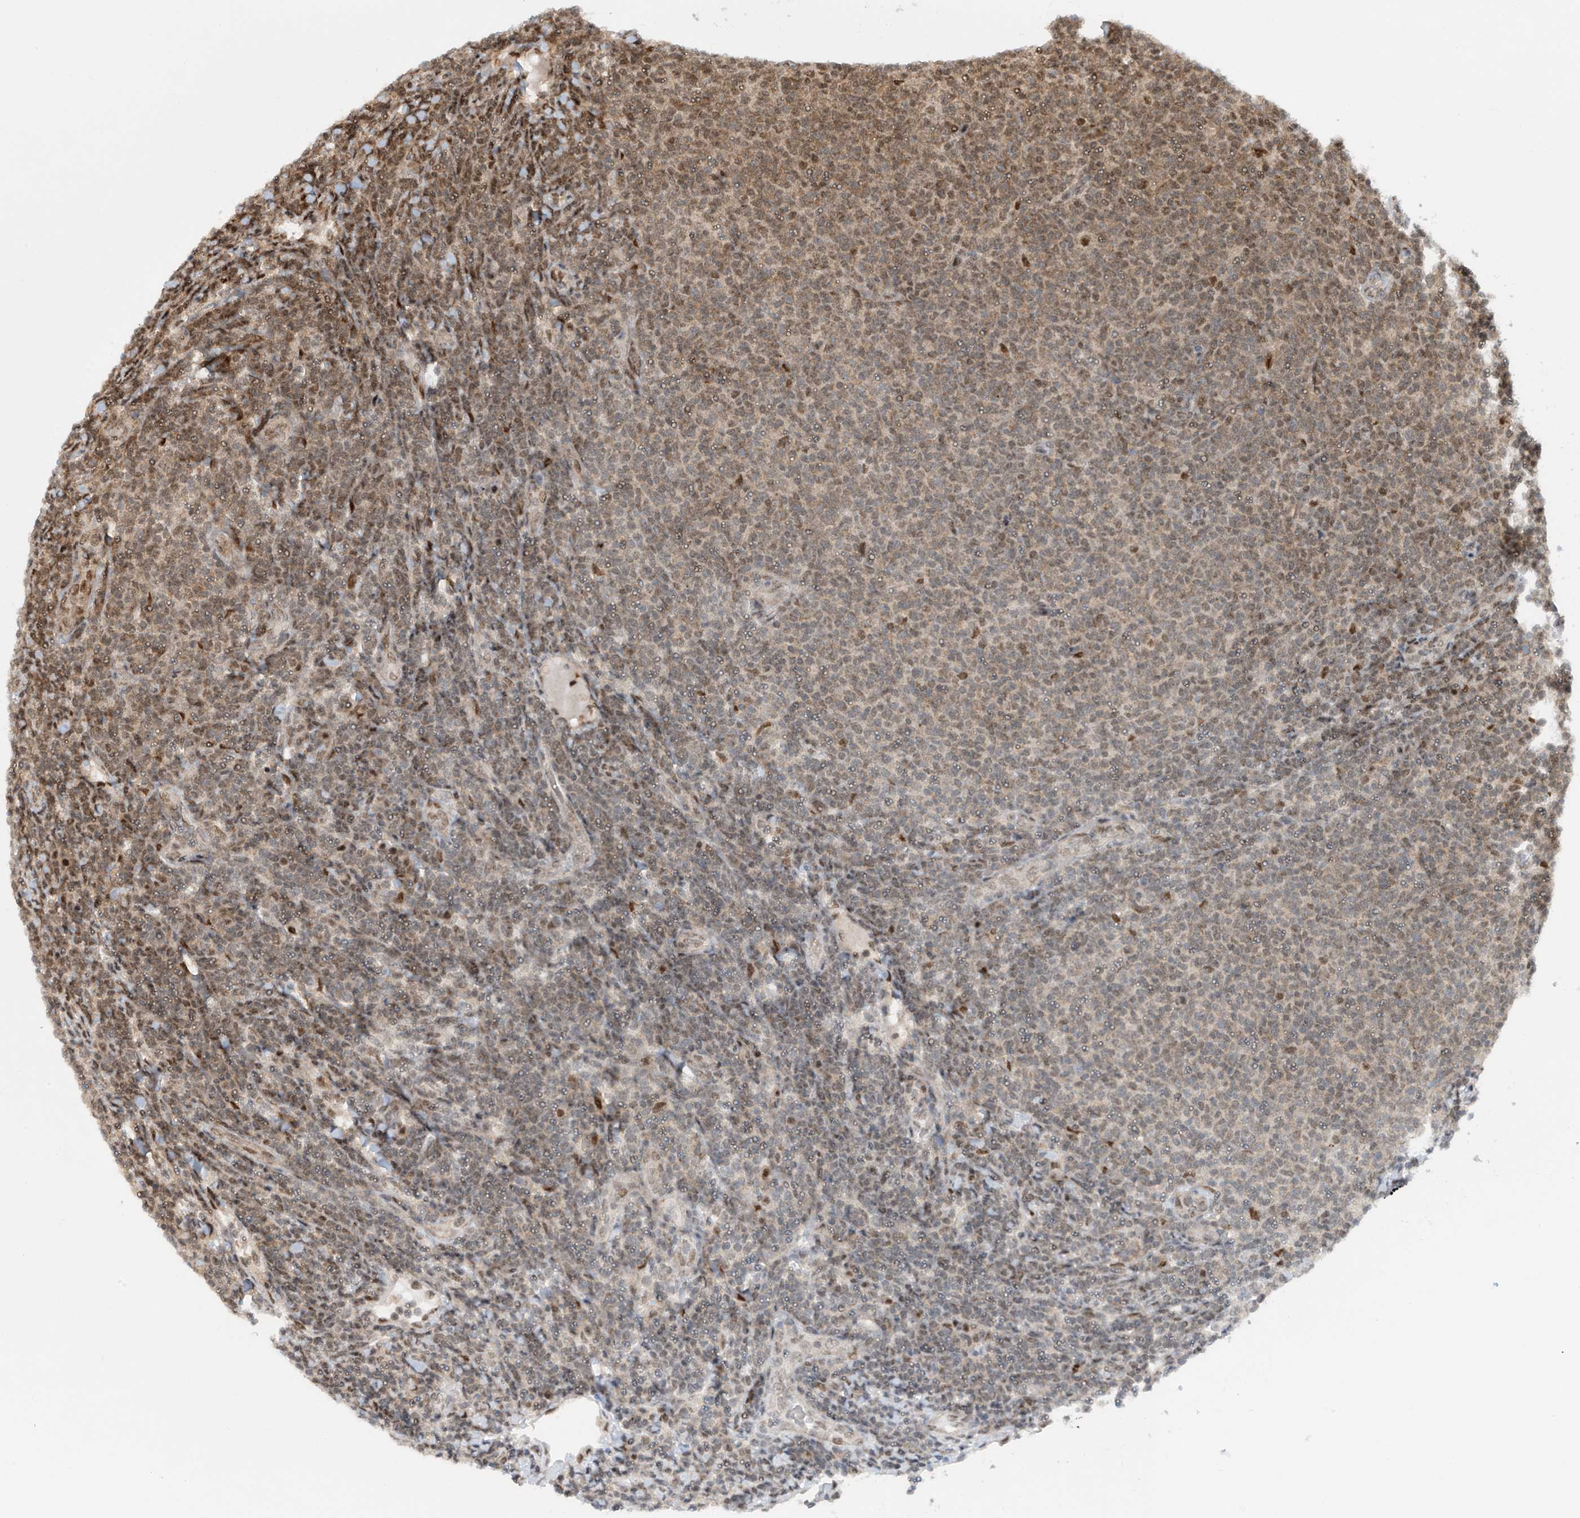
{"staining": {"intensity": "moderate", "quantity": "25%-75%", "location": "cytoplasmic/membranous,nuclear"}, "tissue": "lymphoma", "cell_type": "Tumor cells", "image_type": "cancer", "snomed": [{"axis": "morphology", "description": "Malignant lymphoma, non-Hodgkin's type, Low grade"}, {"axis": "topography", "description": "Lymph node"}], "caption": "DAB immunohistochemical staining of human malignant lymphoma, non-Hodgkin's type (low-grade) shows moderate cytoplasmic/membranous and nuclear protein positivity in about 25%-75% of tumor cells. The staining was performed using DAB (3,3'-diaminobenzidine), with brown indicating positive protein expression. Nuclei are stained blue with hematoxylin.", "gene": "LAGE3", "patient": {"sex": "male", "age": 66}}